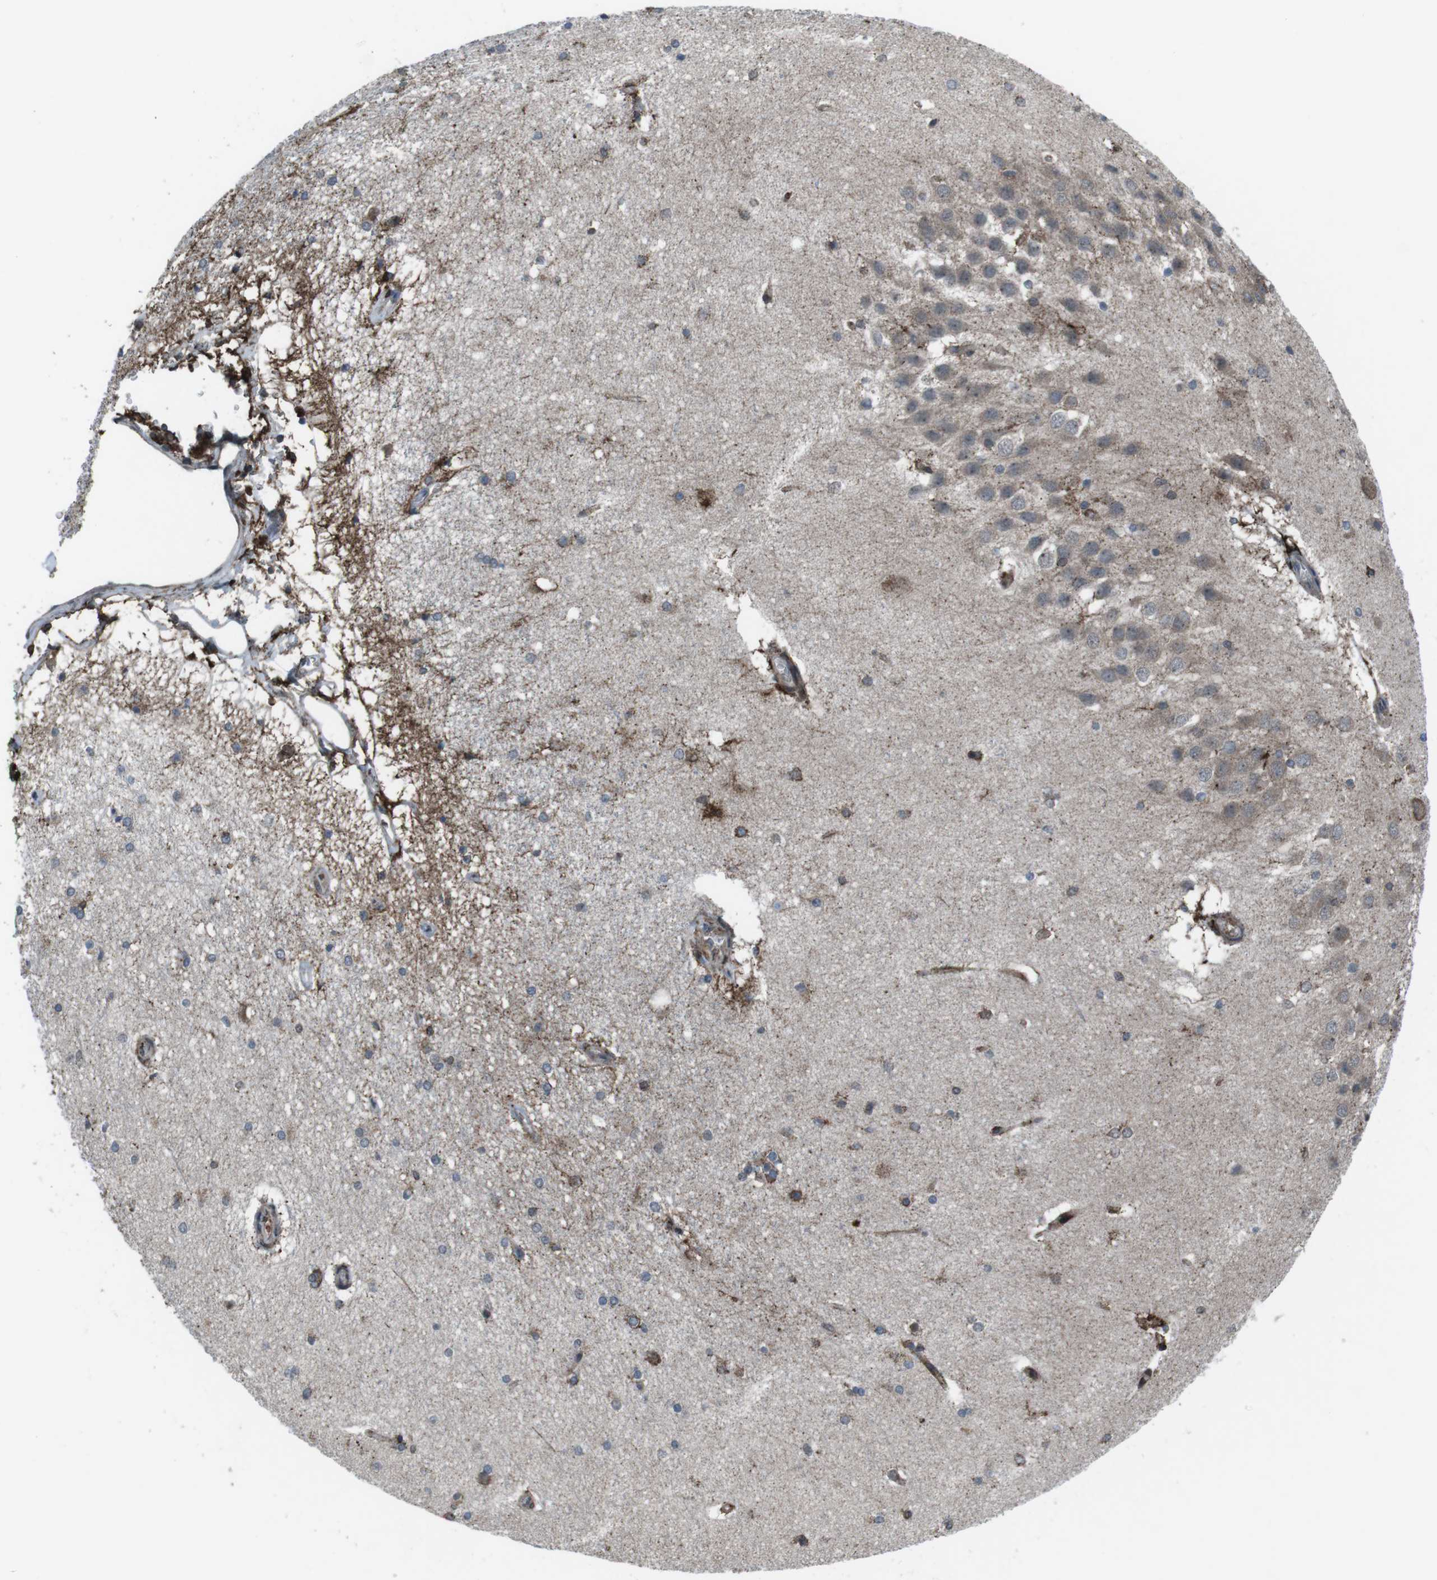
{"staining": {"intensity": "moderate", "quantity": "<25%", "location": "cytoplasmic/membranous"}, "tissue": "hippocampus", "cell_type": "Glial cells", "image_type": "normal", "snomed": [{"axis": "morphology", "description": "Normal tissue, NOS"}, {"axis": "topography", "description": "Hippocampus"}], "caption": "A low amount of moderate cytoplasmic/membranous positivity is present in approximately <25% of glial cells in unremarkable hippocampus.", "gene": "GDF10", "patient": {"sex": "female", "age": 19}}